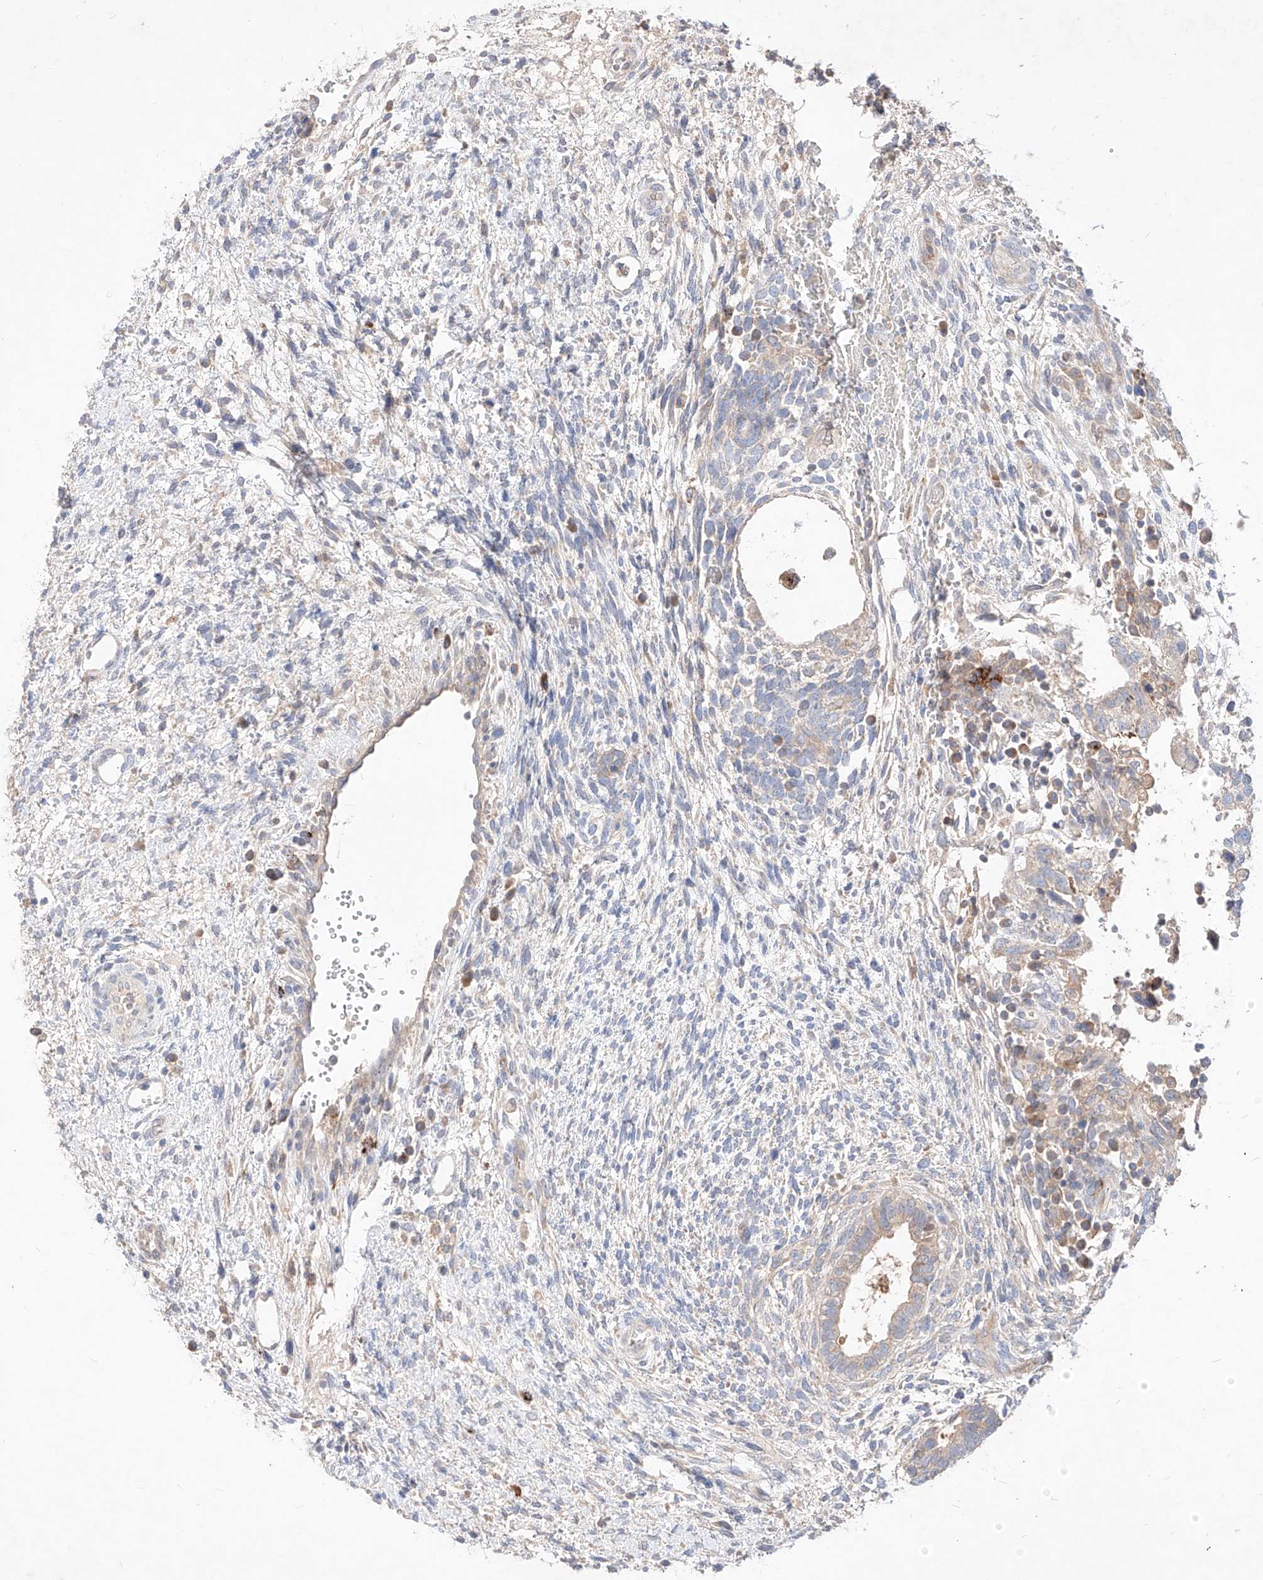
{"staining": {"intensity": "negative", "quantity": "none", "location": "none"}, "tissue": "testis cancer", "cell_type": "Tumor cells", "image_type": "cancer", "snomed": [{"axis": "morphology", "description": "Carcinoma, Embryonal, NOS"}, {"axis": "topography", "description": "Testis"}], "caption": "Immunohistochemical staining of embryonal carcinoma (testis) displays no significant expression in tumor cells.", "gene": "TSNAX", "patient": {"sex": "male", "age": 37}}